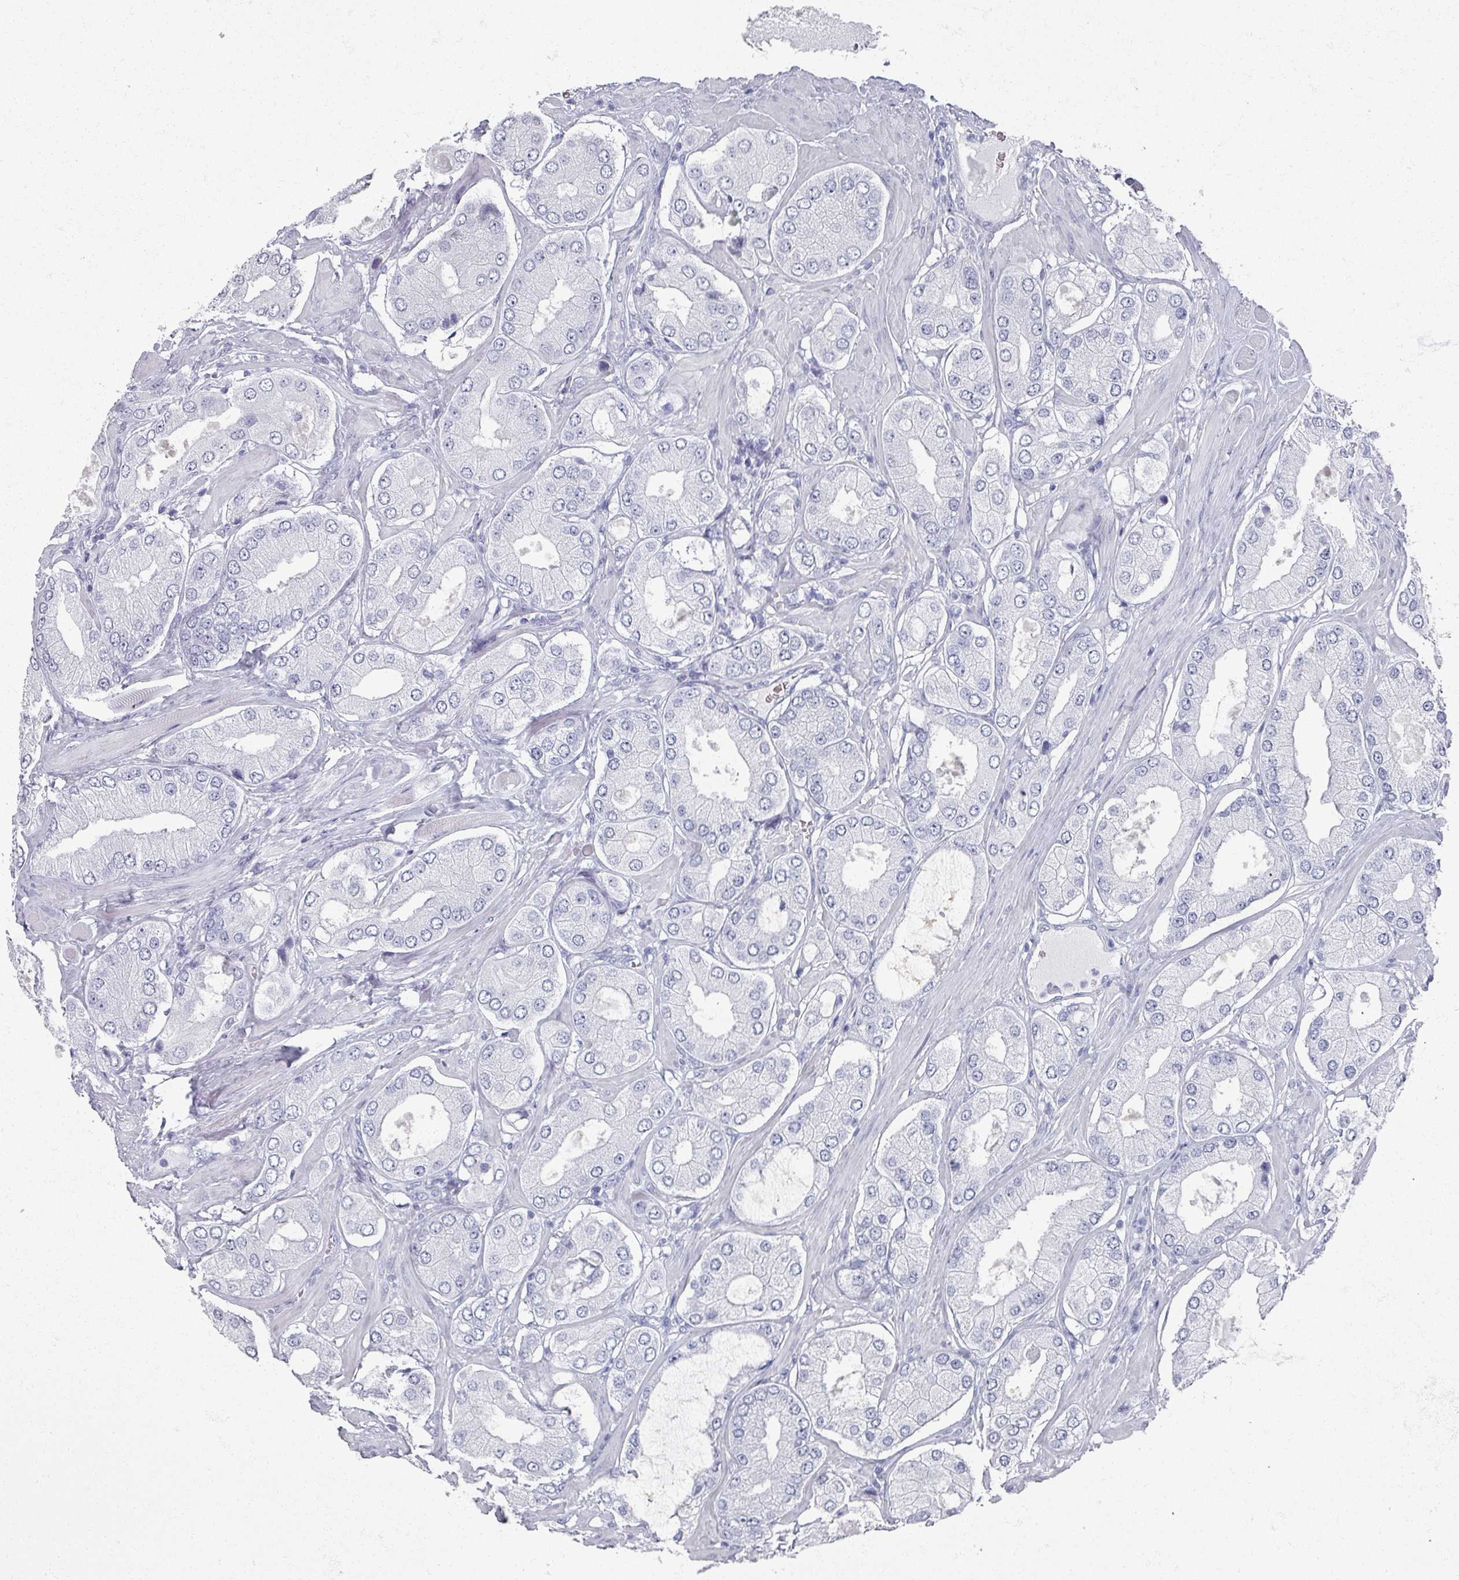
{"staining": {"intensity": "negative", "quantity": "none", "location": "none"}, "tissue": "prostate cancer", "cell_type": "Tumor cells", "image_type": "cancer", "snomed": [{"axis": "morphology", "description": "Adenocarcinoma, Low grade"}, {"axis": "topography", "description": "Prostate"}], "caption": "Photomicrograph shows no protein positivity in tumor cells of low-grade adenocarcinoma (prostate) tissue.", "gene": "OMG", "patient": {"sex": "male", "age": 42}}